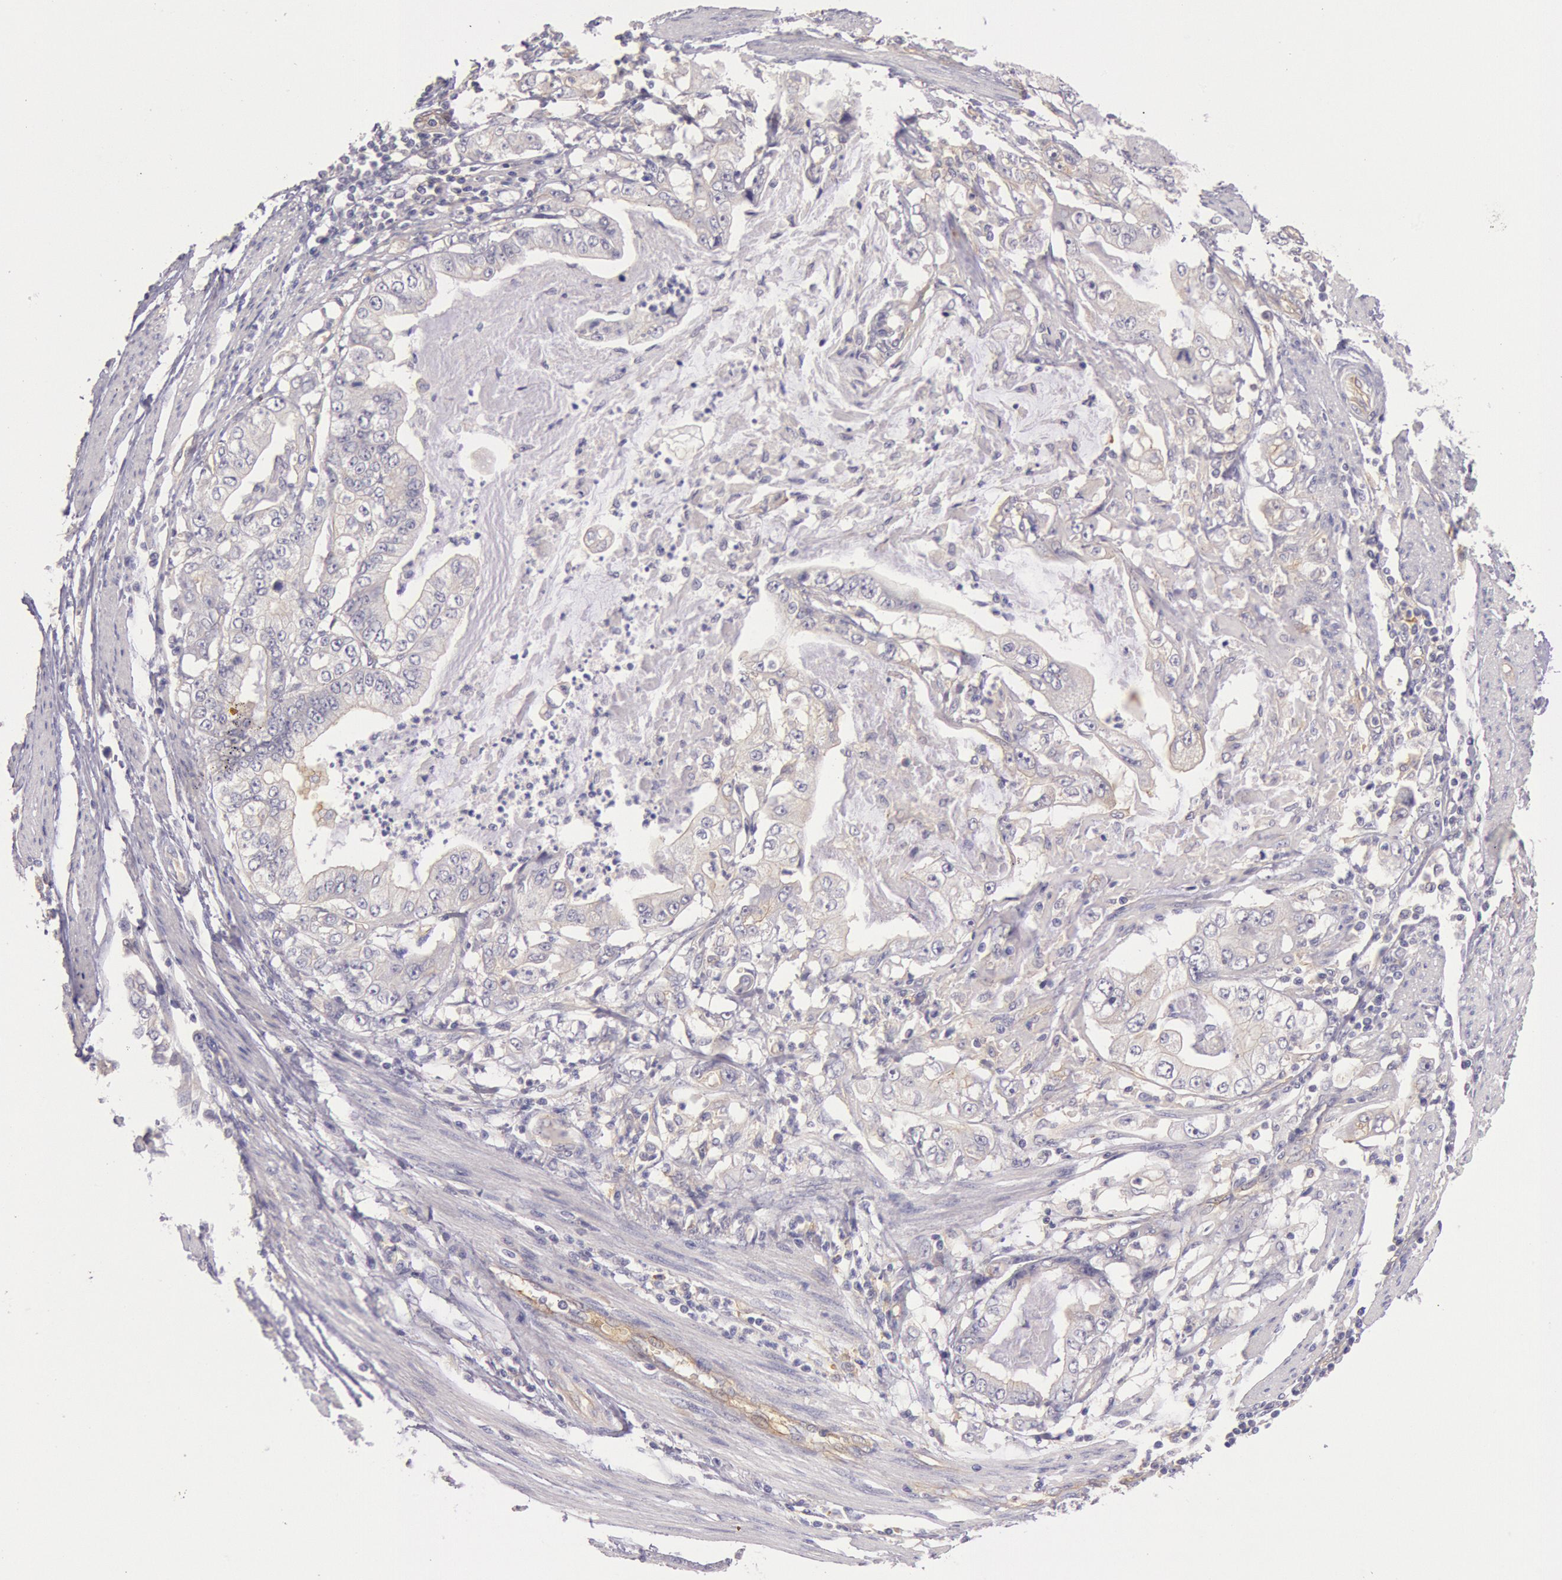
{"staining": {"intensity": "negative", "quantity": "none", "location": "none"}, "tissue": "stomach cancer", "cell_type": "Tumor cells", "image_type": "cancer", "snomed": [{"axis": "morphology", "description": "Adenocarcinoma, NOS"}, {"axis": "topography", "description": "Pancreas"}, {"axis": "topography", "description": "Stomach, upper"}], "caption": "Stomach cancer (adenocarcinoma) stained for a protein using immunohistochemistry reveals no staining tumor cells.", "gene": "MYO5A", "patient": {"sex": "male", "age": 77}}